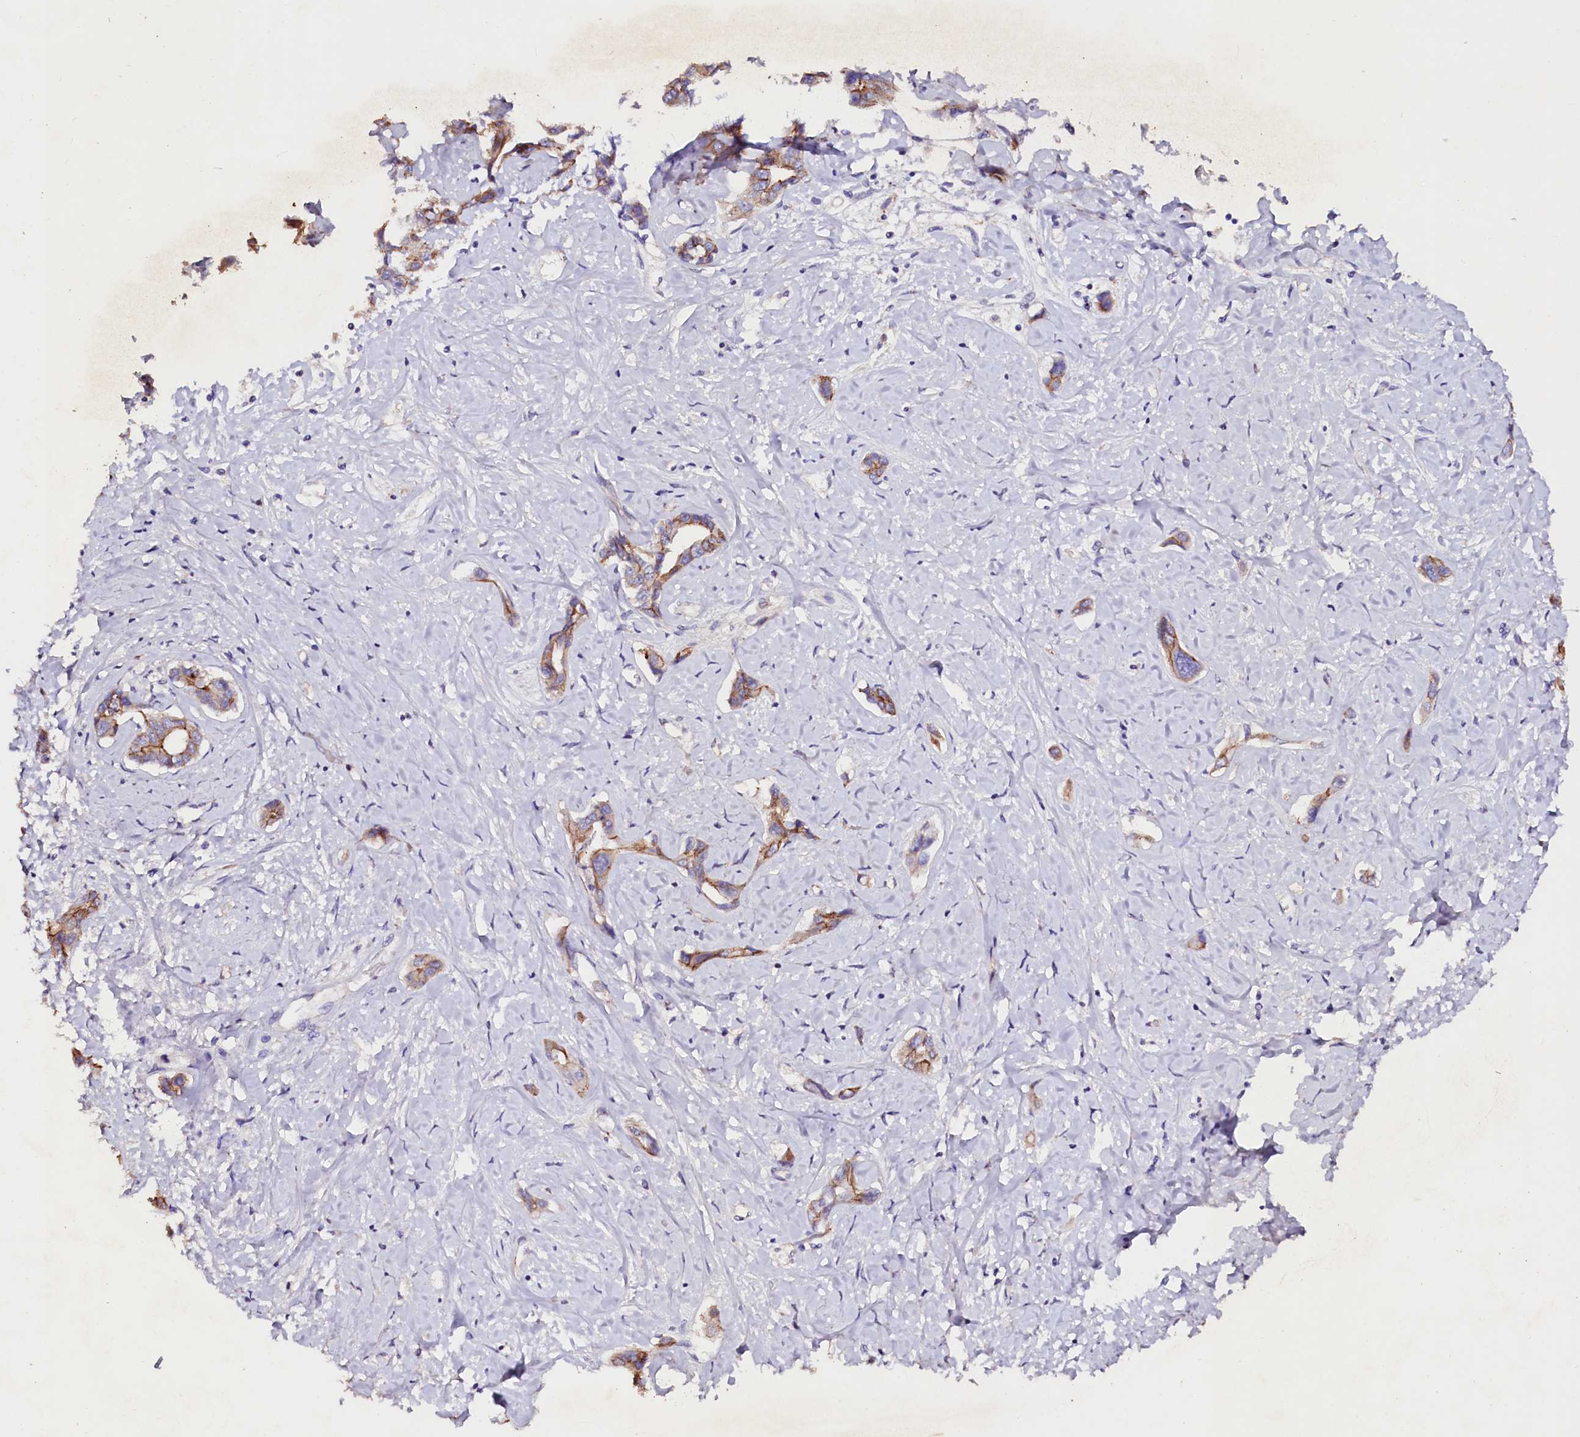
{"staining": {"intensity": "moderate", "quantity": "25%-75%", "location": "cytoplasmic/membranous"}, "tissue": "liver cancer", "cell_type": "Tumor cells", "image_type": "cancer", "snomed": [{"axis": "morphology", "description": "Cholangiocarcinoma"}, {"axis": "topography", "description": "Liver"}], "caption": "Liver cholangiocarcinoma tissue demonstrates moderate cytoplasmic/membranous expression in approximately 25%-75% of tumor cells, visualized by immunohistochemistry.", "gene": "VPS36", "patient": {"sex": "male", "age": 59}}